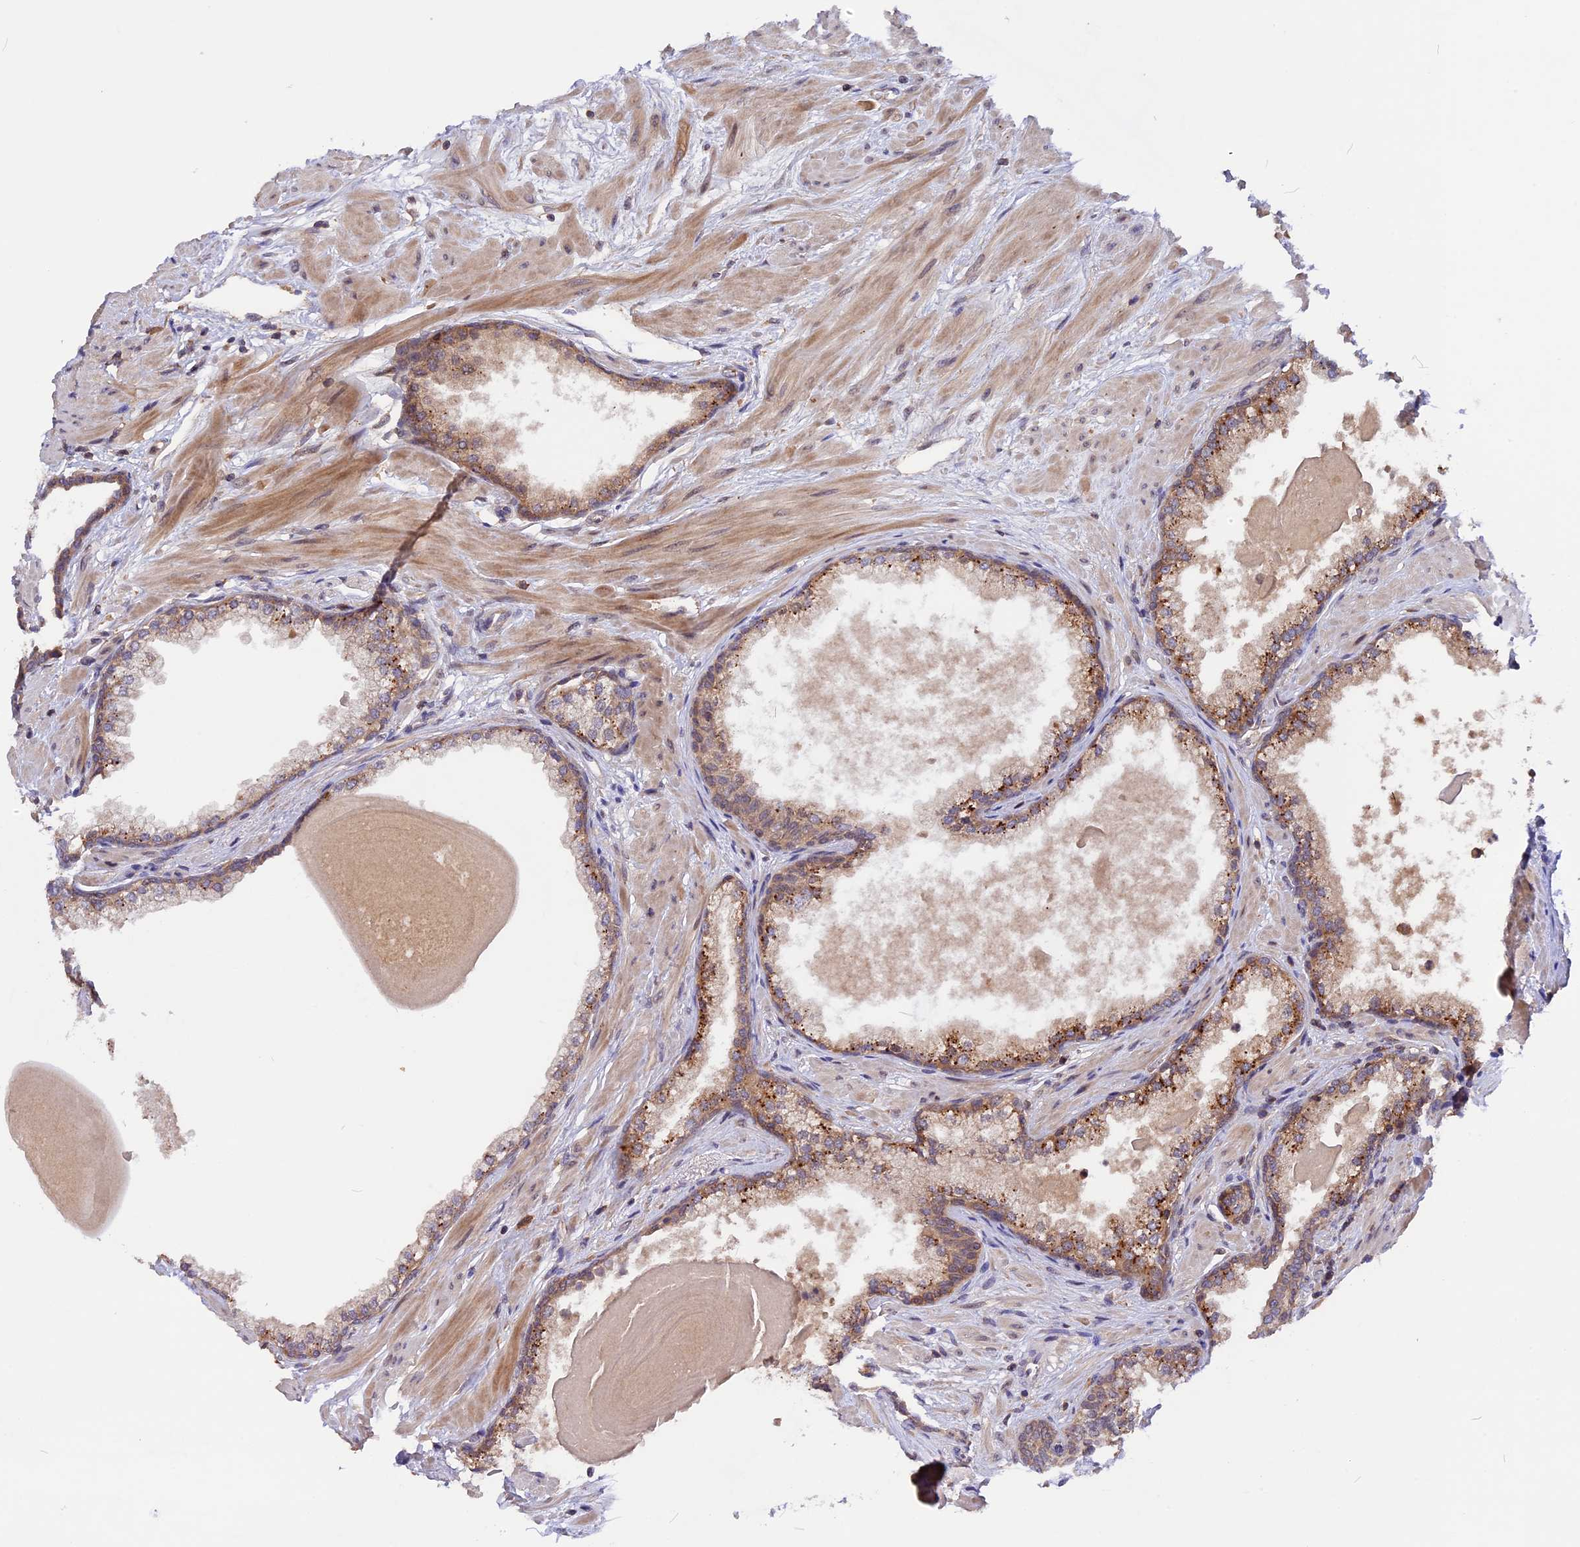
{"staining": {"intensity": "moderate", "quantity": ">75%", "location": "cytoplasmic/membranous"}, "tissue": "prostate", "cell_type": "Glandular cells", "image_type": "normal", "snomed": [{"axis": "morphology", "description": "Normal tissue, NOS"}, {"axis": "topography", "description": "Prostate"}], "caption": "Immunohistochemistry (DAB (3,3'-diaminobenzidine)) staining of unremarkable prostate shows moderate cytoplasmic/membranous protein positivity in about >75% of glandular cells. (DAB (3,3'-diaminobenzidine) = brown stain, brightfield microscopy at high magnification).", "gene": "MARK4", "patient": {"sex": "male", "age": 57}}